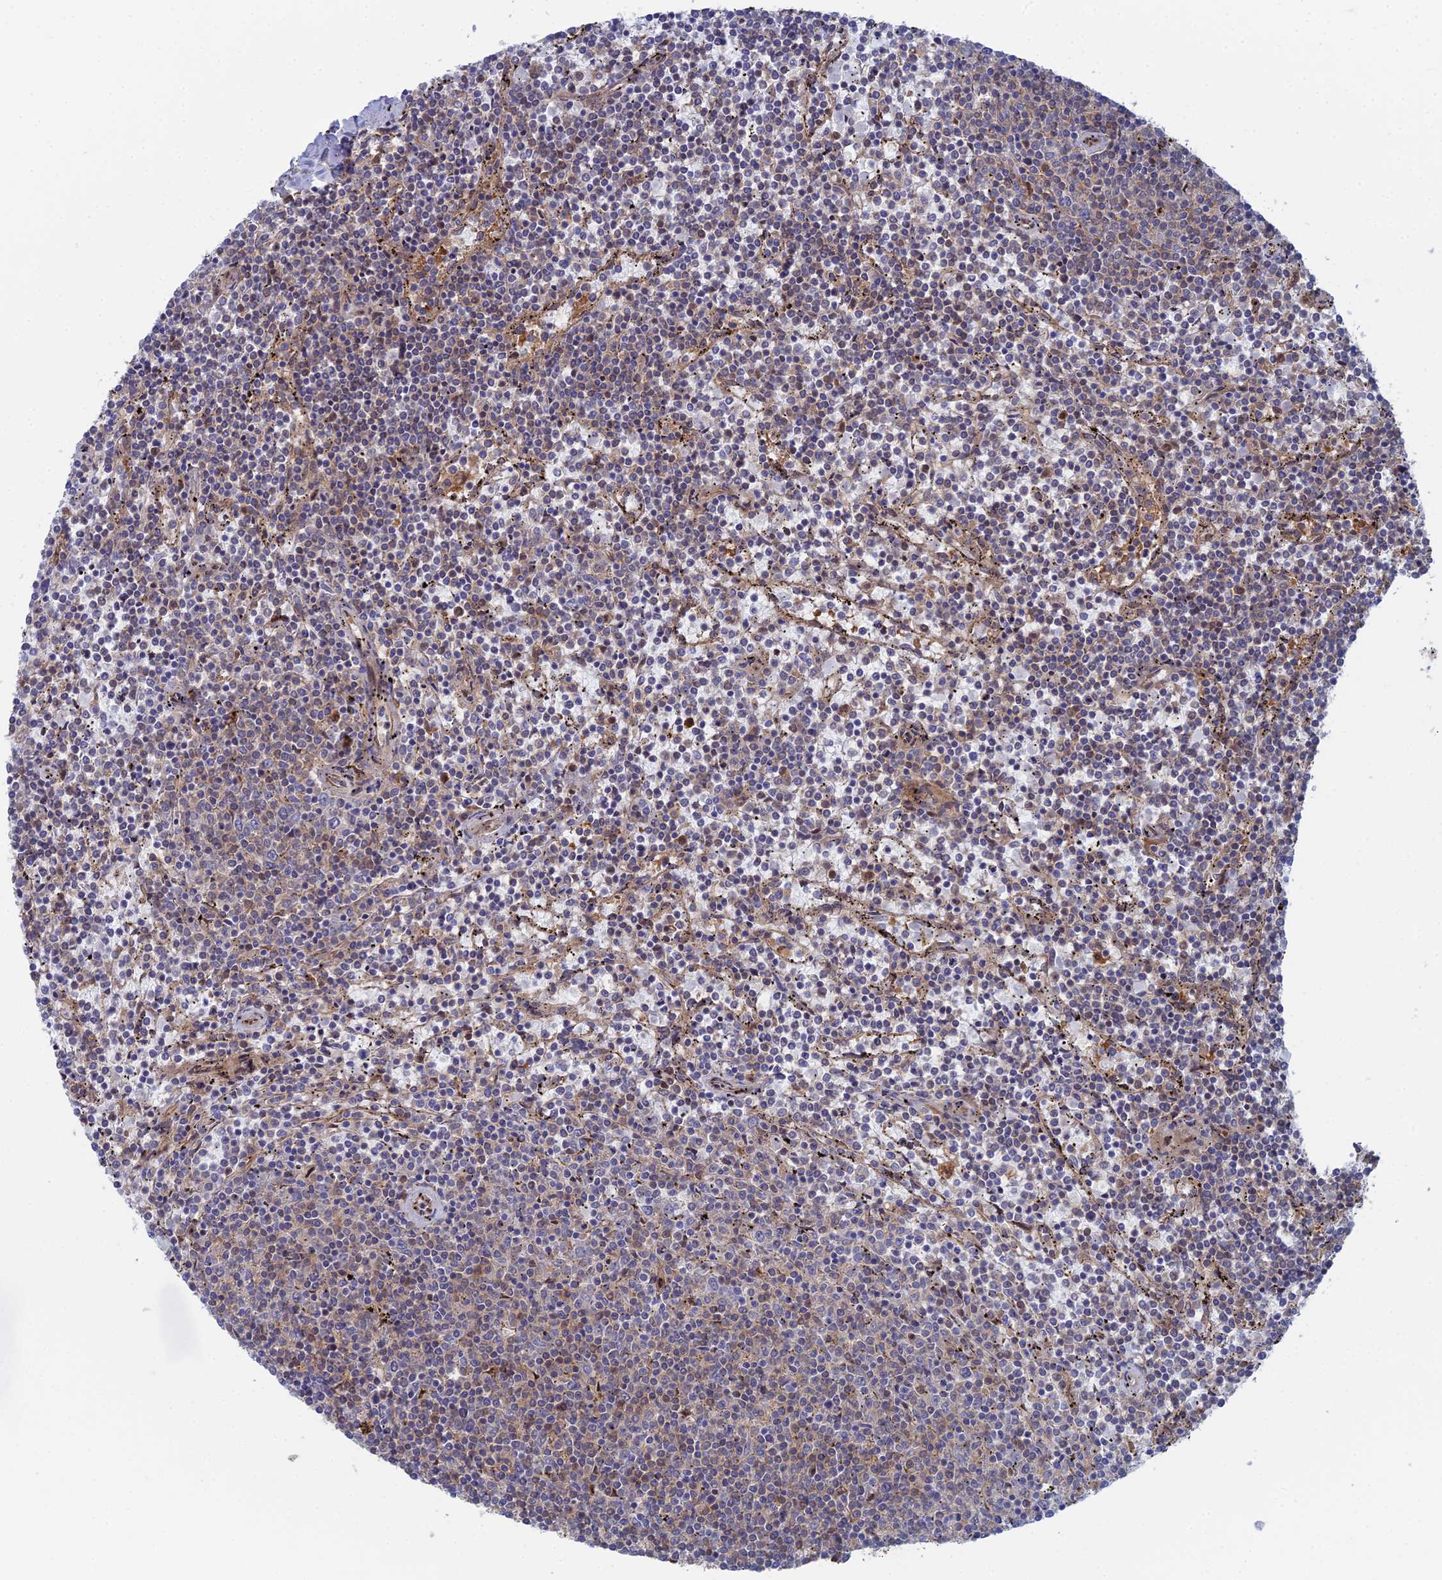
{"staining": {"intensity": "weak", "quantity": "<25%", "location": "cytoplasmic/membranous"}, "tissue": "lymphoma", "cell_type": "Tumor cells", "image_type": "cancer", "snomed": [{"axis": "morphology", "description": "Malignant lymphoma, non-Hodgkin's type, Low grade"}, {"axis": "topography", "description": "Spleen"}], "caption": "Tumor cells show no significant protein positivity in lymphoma. (Stains: DAB immunohistochemistry with hematoxylin counter stain, Microscopy: brightfield microscopy at high magnification).", "gene": "ABHD1", "patient": {"sex": "female", "age": 50}}